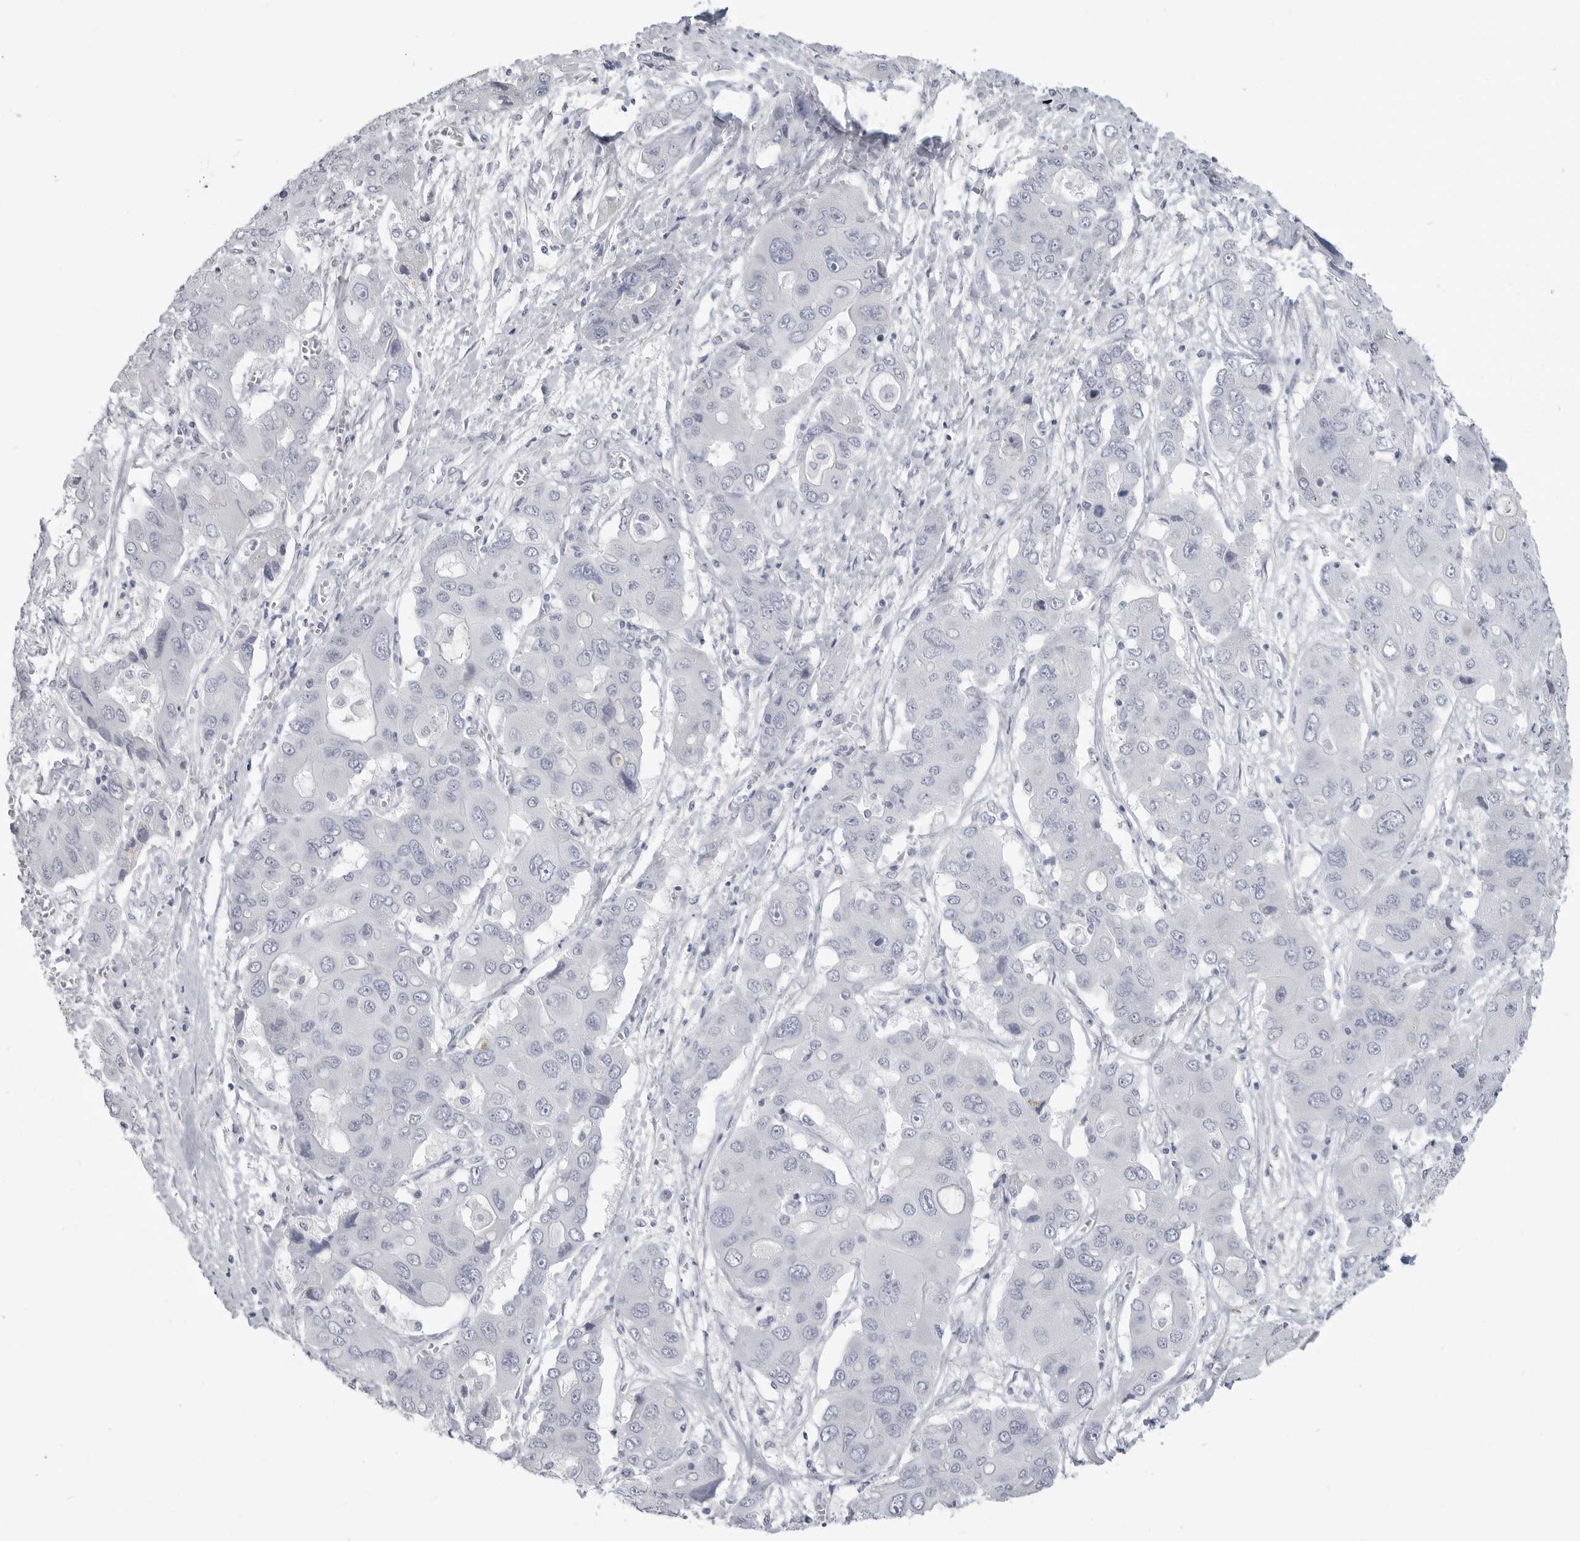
{"staining": {"intensity": "negative", "quantity": "none", "location": "none"}, "tissue": "liver cancer", "cell_type": "Tumor cells", "image_type": "cancer", "snomed": [{"axis": "morphology", "description": "Cholangiocarcinoma"}, {"axis": "topography", "description": "Liver"}], "caption": "The immunohistochemistry image has no significant expression in tumor cells of liver cancer tissue.", "gene": "LY6D", "patient": {"sex": "male", "age": 67}}